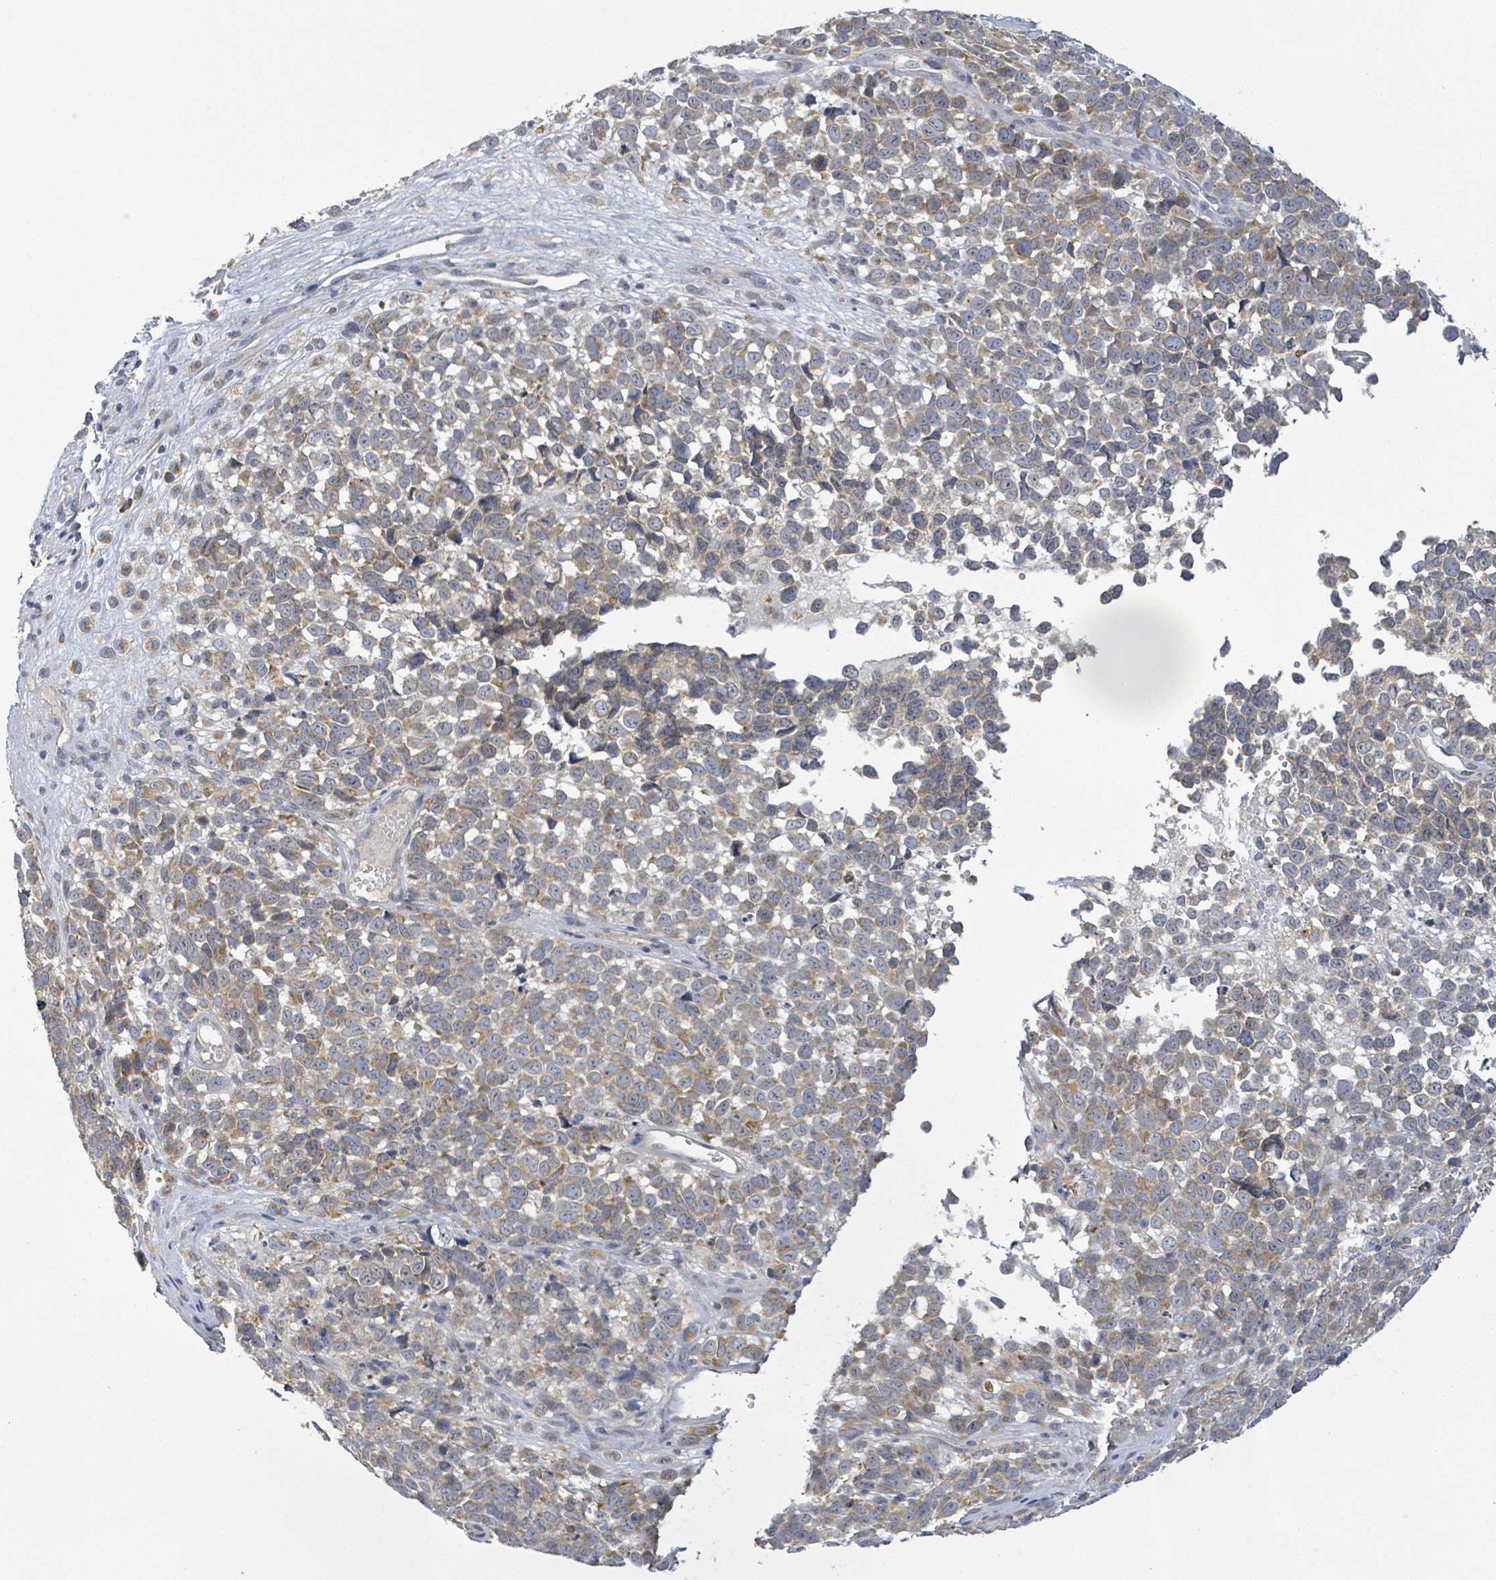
{"staining": {"intensity": "moderate", "quantity": ">75%", "location": "cytoplasmic/membranous"}, "tissue": "melanoma", "cell_type": "Tumor cells", "image_type": "cancer", "snomed": [{"axis": "morphology", "description": "Malignant melanoma, NOS"}, {"axis": "topography", "description": "Nose, NOS"}], "caption": "Immunohistochemistry (IHC) (DAB) staining of melanoma exhibits moderate cytoplasmic/membranous protein expression in about >75% of tumor cells. The protein of interest is shown in brown color, while the nuclei are stained blue.", "gene": "ATP13A1", "patient": {"sex": "female", "age": 48}}